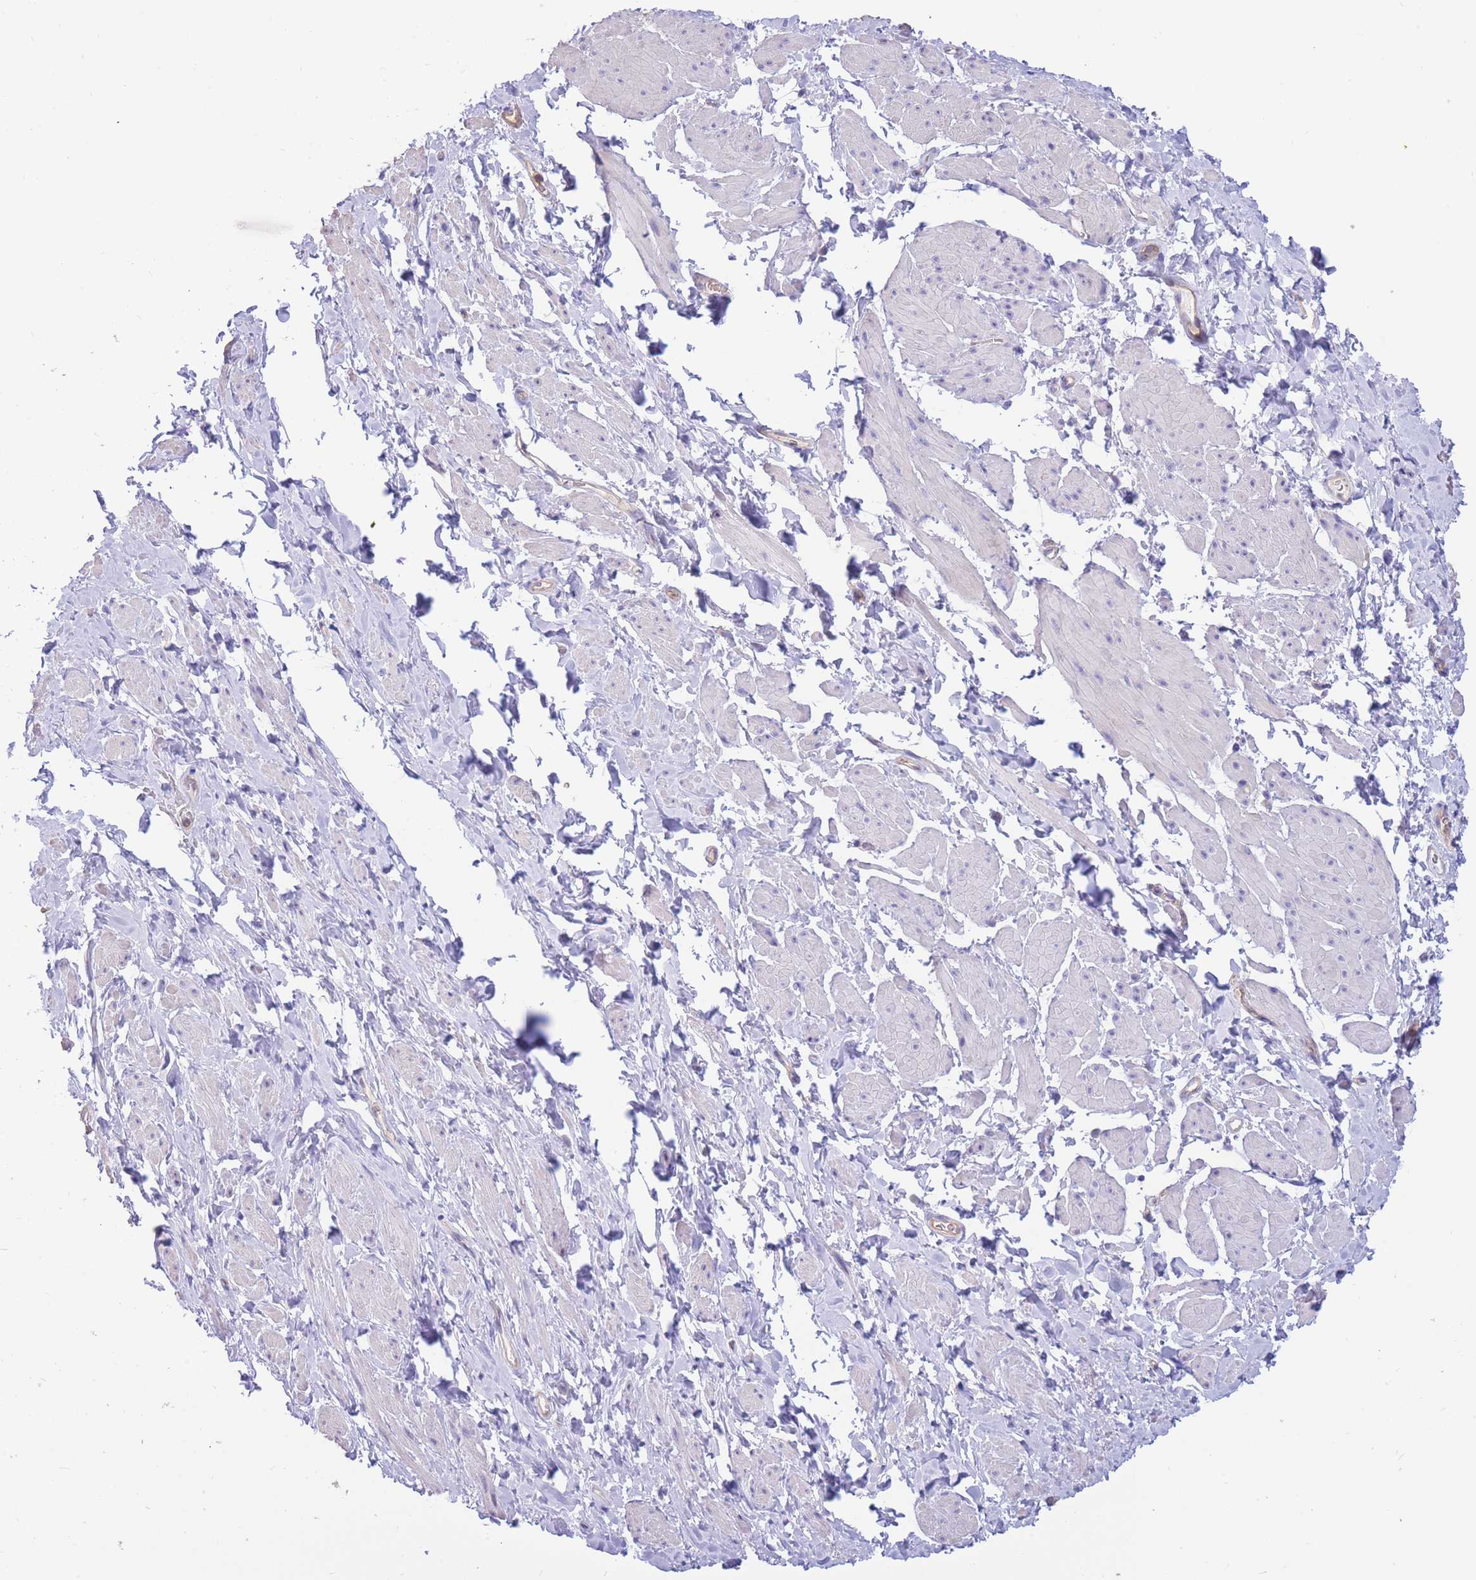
{"staining": {"intensity": "negative", "quantity": "none", "location": "none"}, "tissue": "smooth muscle", "cell_type": "Smooth muscle cells", "image_type": "normal", "snomed": [{"axis": "morphology", "description": "Normal tissue, NOS"}, {"axis": "topography", "description": "Smooth muscle"}, {"axis": "topography", "description": "Peripheral nerve tissue"}], "caption": "DAB immunohistochemical staining of unremarkable human smooth muscle reveals no significant staining in smooth muscle cells.", "gene": "SULT1A1", "patient": {"sex": "male", "age": 69}}